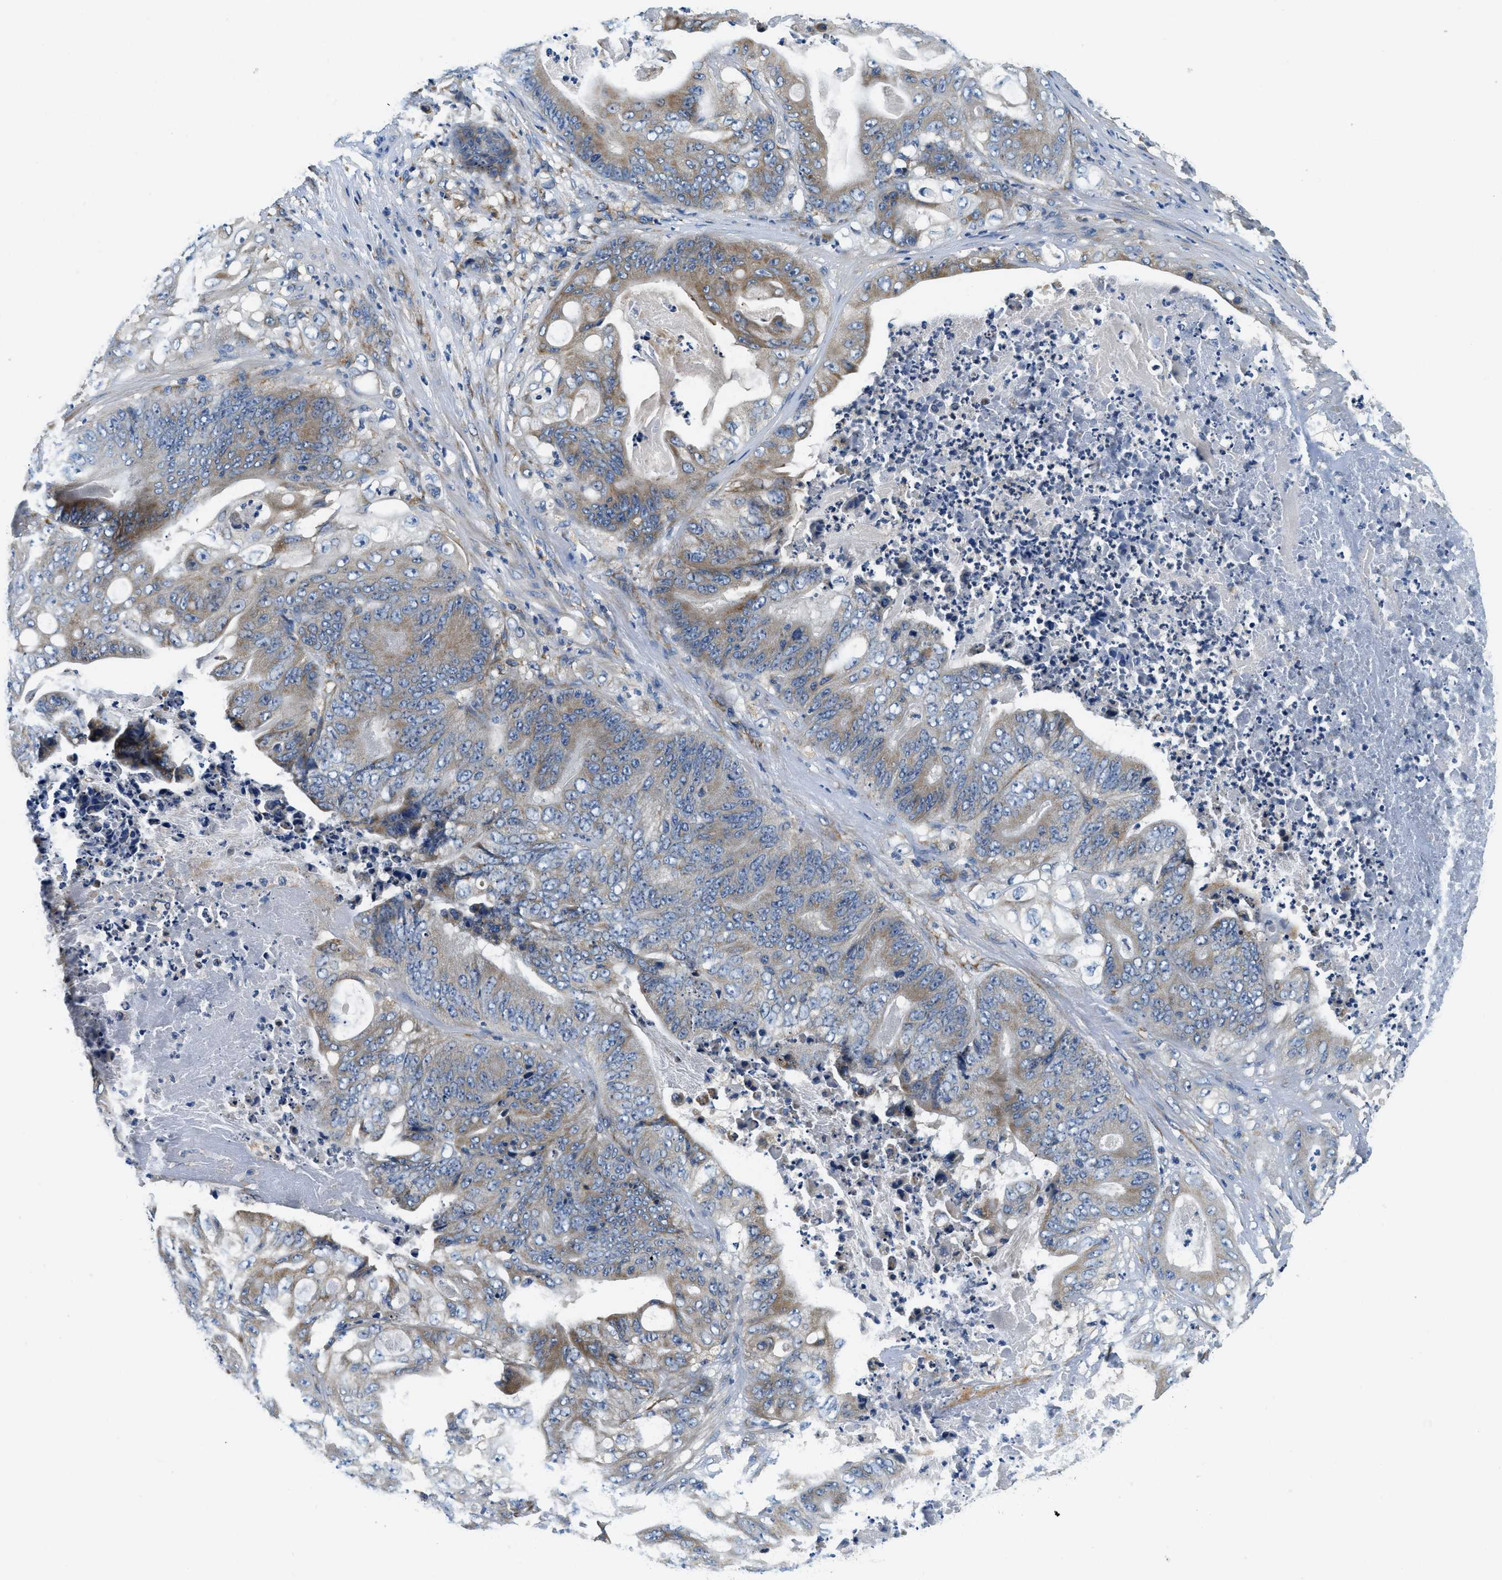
{"staining": {"intensity": "moderate", "quantity": "25%-75%", "location": "cytoplasmic/membranous"}, "tissue": "stomach cancer", "cell_type": "Tumor cells", "image_type": "cancer", "snomed": [{"axis": "morphology", "description": "Adenocarcinoma, NOS"}, {"axis": "topography", "description": "Stomach"}], "caption": "Stomach adenocarcinoma stained with a protein marker demonstrates moderate staining in tumor cells.", "gene": "SAMD4B", "patient": {"sex": "female", "age": 73}}